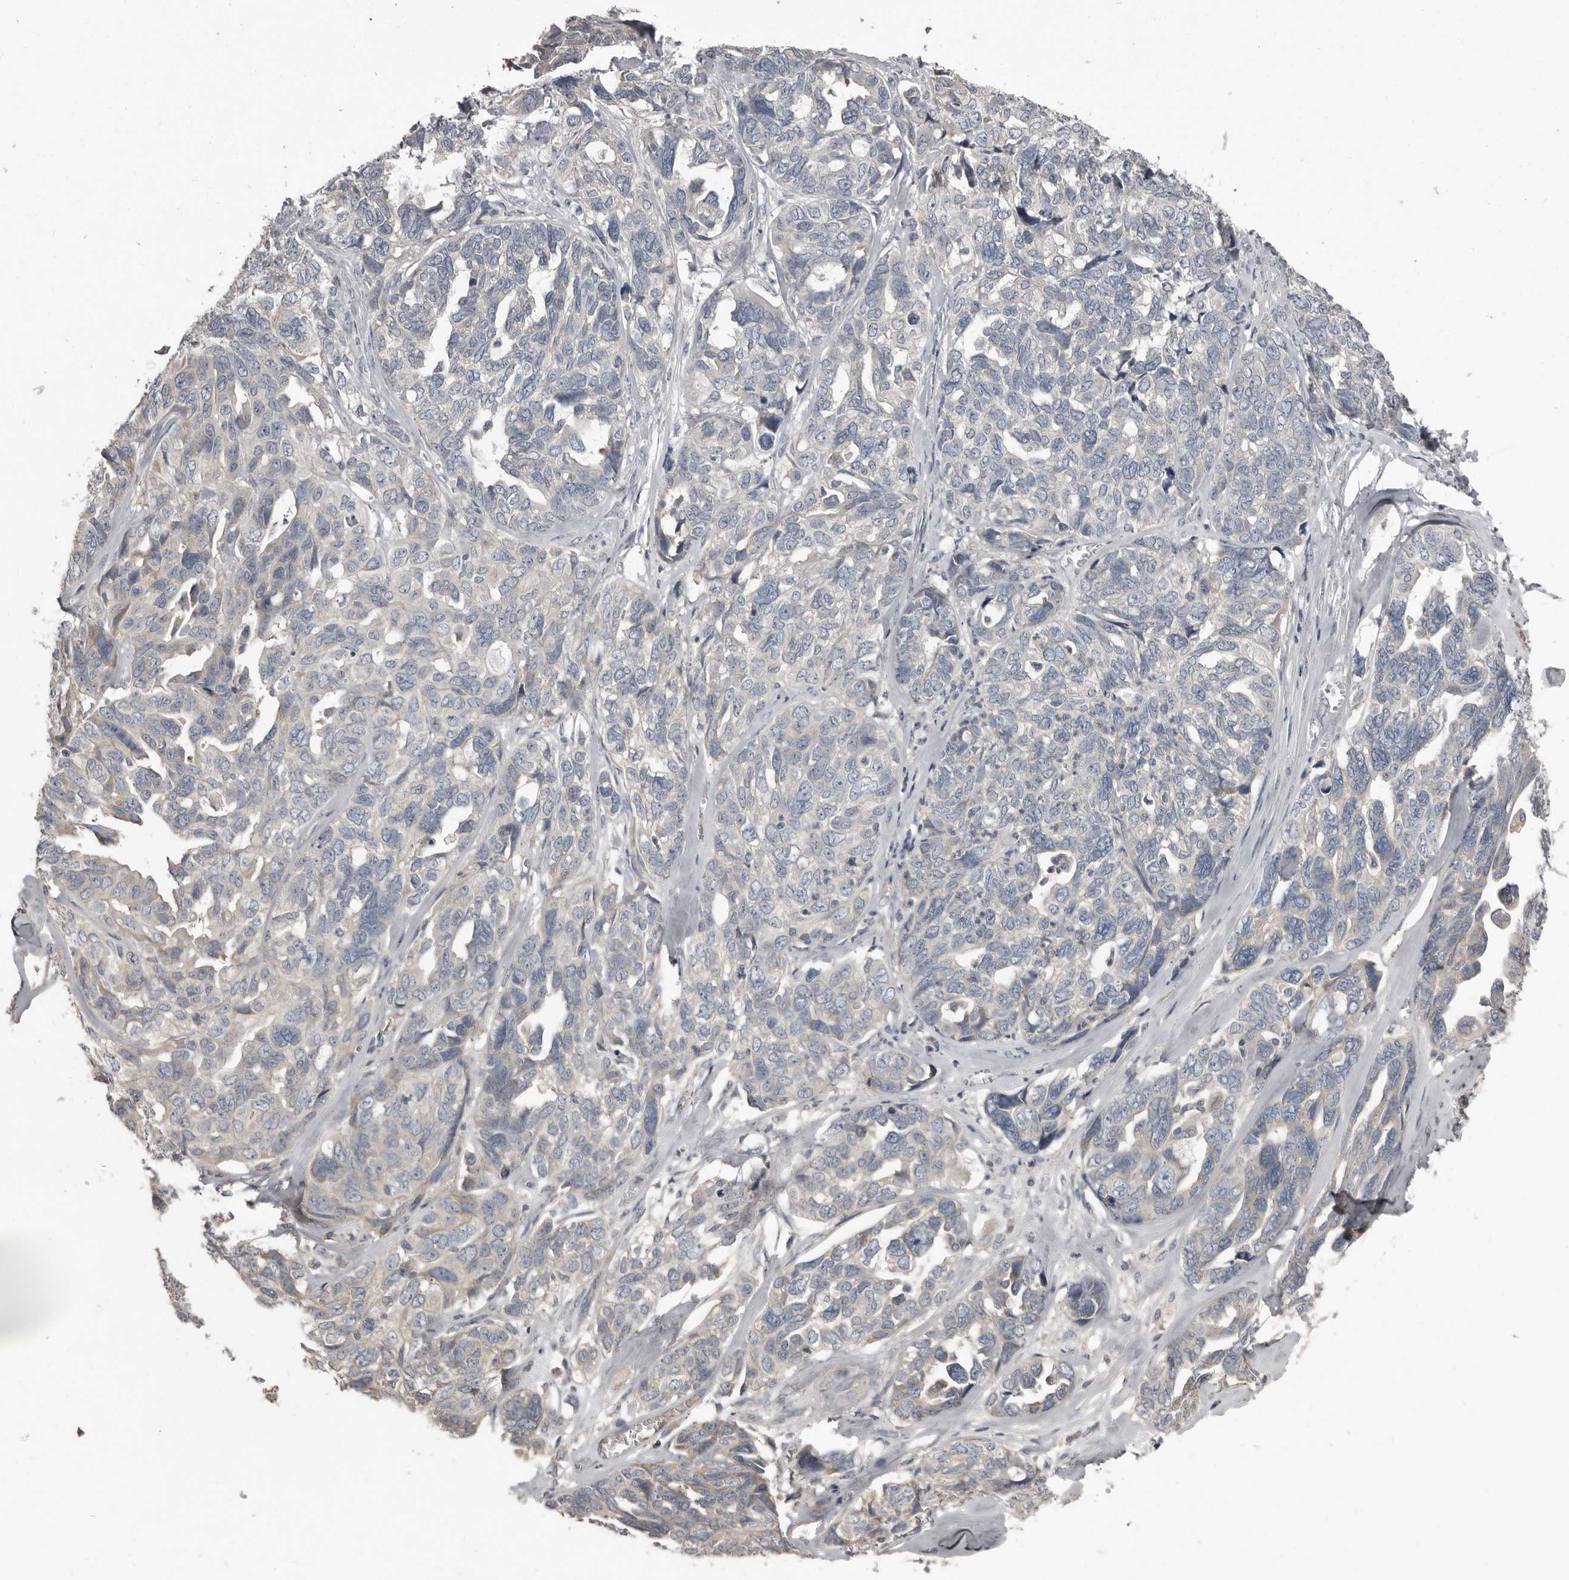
{"staining": {"intensity": "negative", "quantity": "none", "location": "none"}, "tissue": "ovarian cancer", "cell_type": "Tumor cells", "image_type": "cancer", "snomed": [{"axis": "morphology", "description": "Cystadenocarcinoma, serous, NOS"}, {"axis": "topography", "description": "Ovary"}], "caption": "A micrograph of ovarian cancer (serous cystadenocarcinoma) stained for a protein displays no brown staining in tumor cells.", "gene": "CA6", "patient": {"sex": "female", "age": 79}}